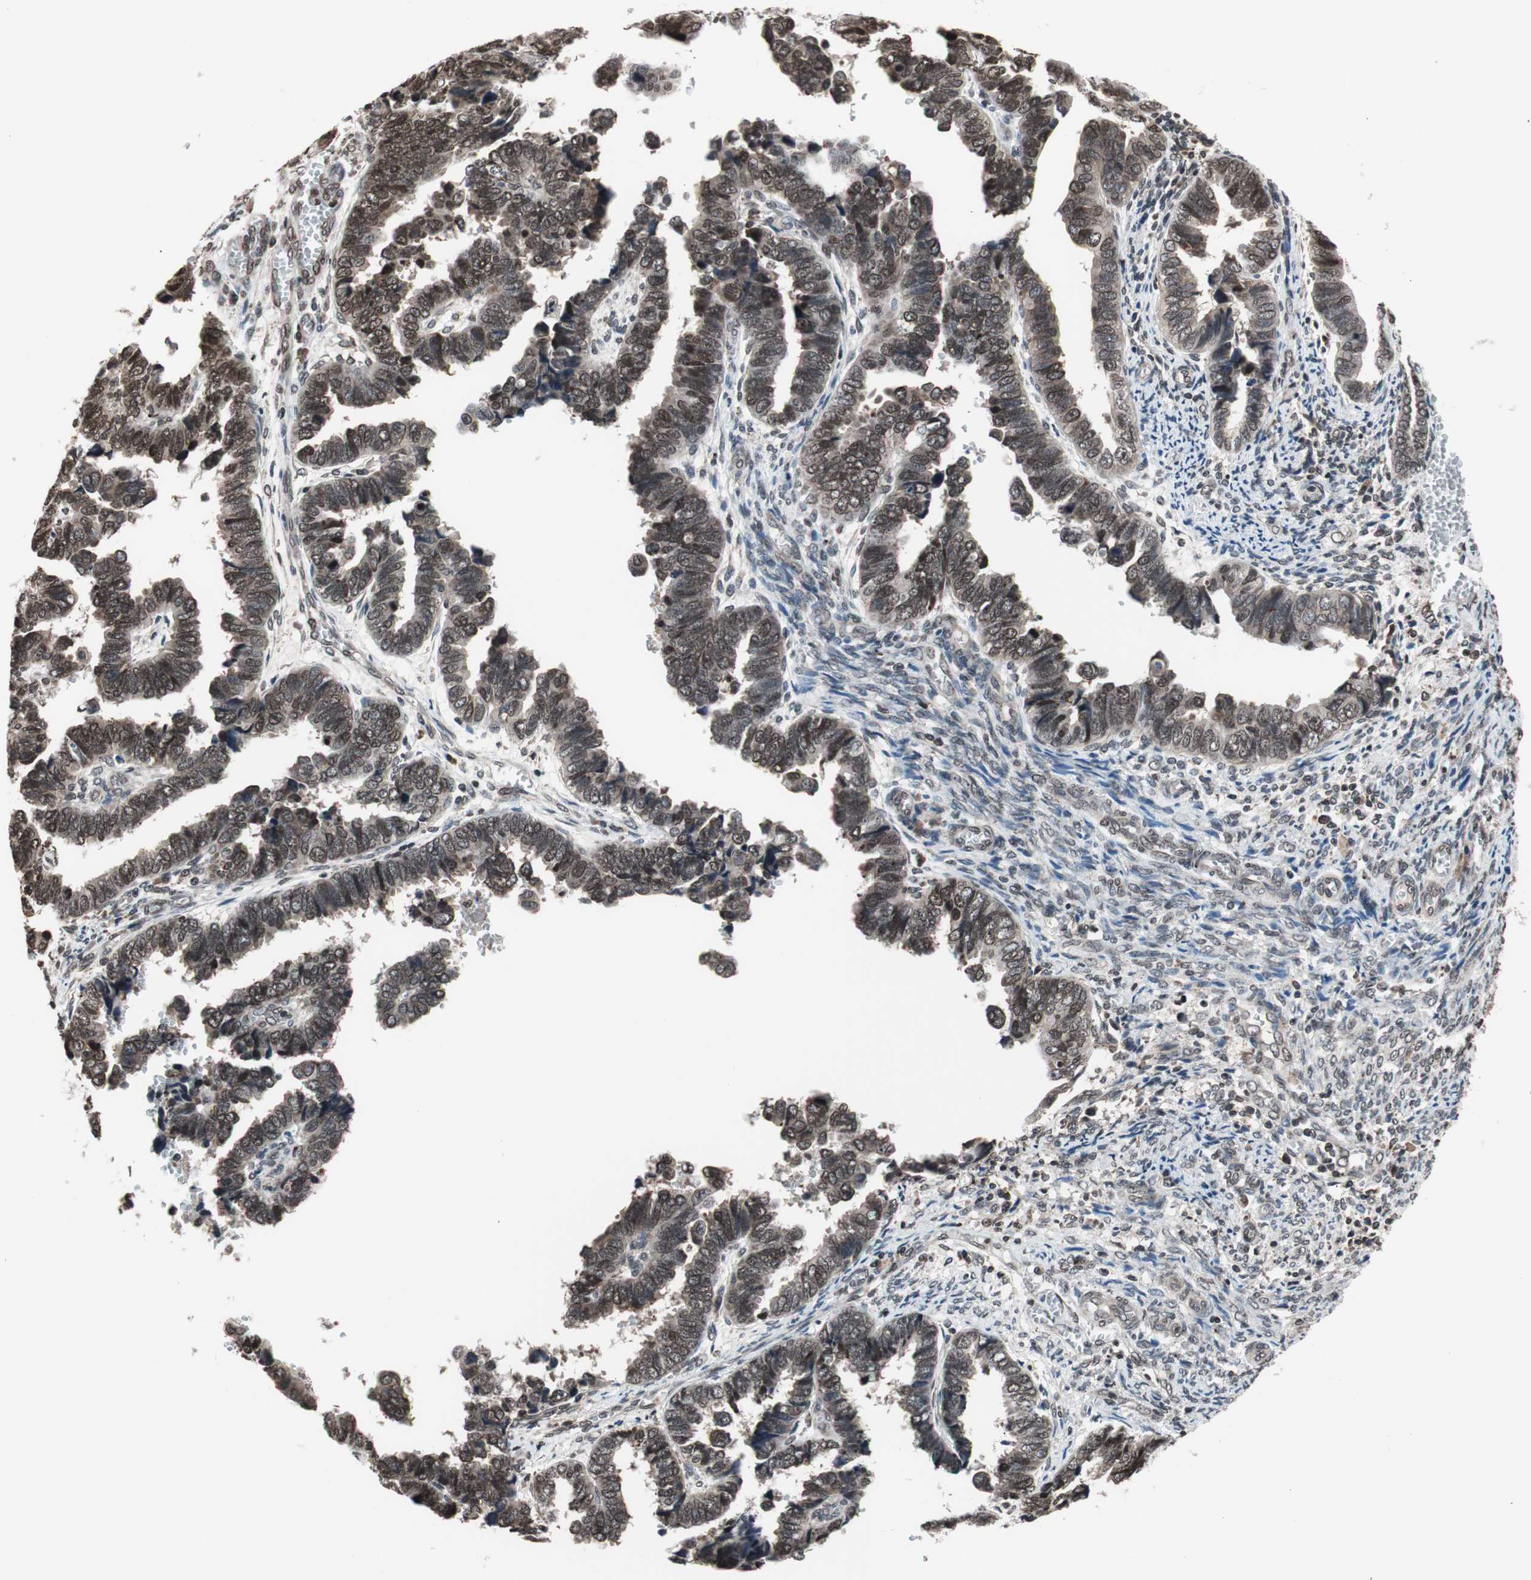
{"staining": {"intensity": "weak", "quantity": ">75%", "location": "cytoplasmic/membranous,nuclear"}, "tissue": "endometrial cancer", "cell_type": "Tumor cells", "image_type": "cancer", "snomed": [{"axis": "morphology", "description": "Adenocarcinoma, NOS"}, {"axis": "topography", "description": "Endometrium"}], "caption": "Brown immunohistochemical staining in human endometrial cancer reveals weak cytoplasmic/membranous and nuclear expression in about >75% of tumor cells.", "gene": "RFC1", "patient": {"sex": "female", "age": 75}}